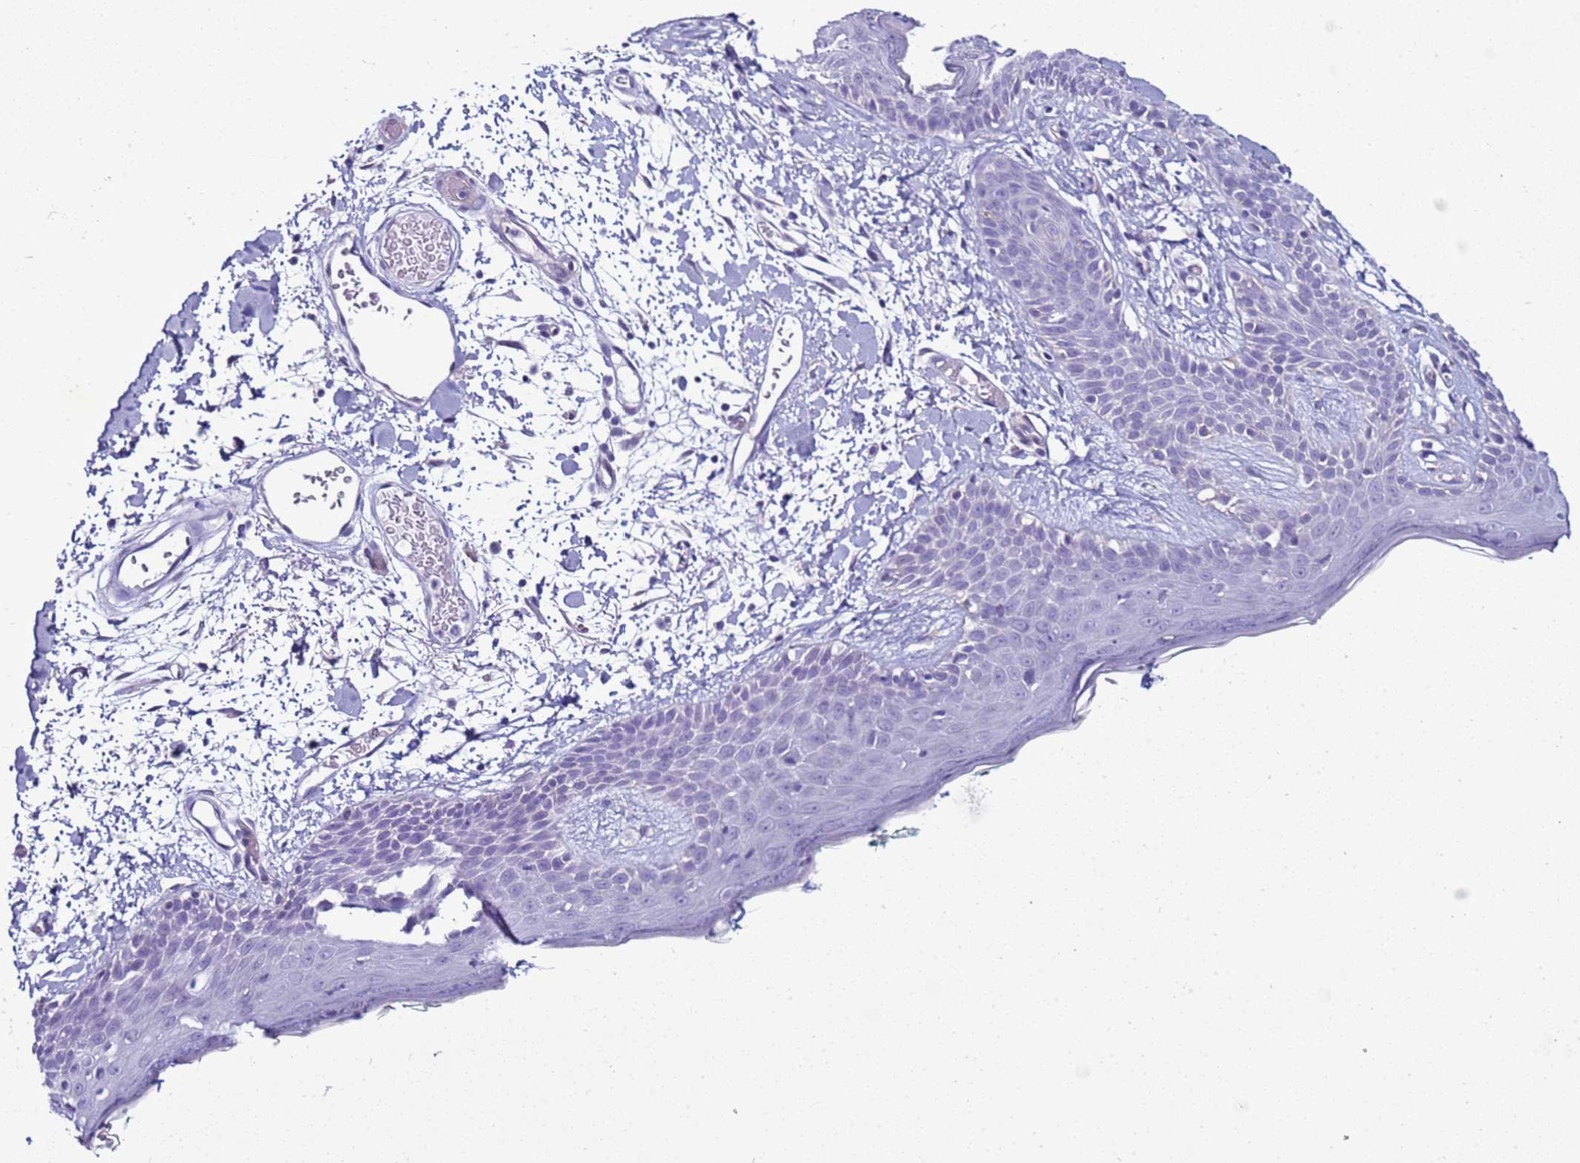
{"staining": {"intensity": "negative", "quantity": "none", "location": "none"}, "tissue": "skin", "cell_type": "Fibroblasts", "image_type": "normal", "snomed": [{"axis": "morphology", "description": "Normal tissue, NOS"}, {"axis": "topography", "description": "Skin"}], "caption": "Photomicrograph shows no significant protein expression in fibroblasts of unremarkable skin. (DAB (3,3'-diaminobenzidine) immunohistochemistry visualized using brightfield microscopy, high magnification).", "gene": "LRRC10B", "patient": {"sex": "male", "age": 79}}